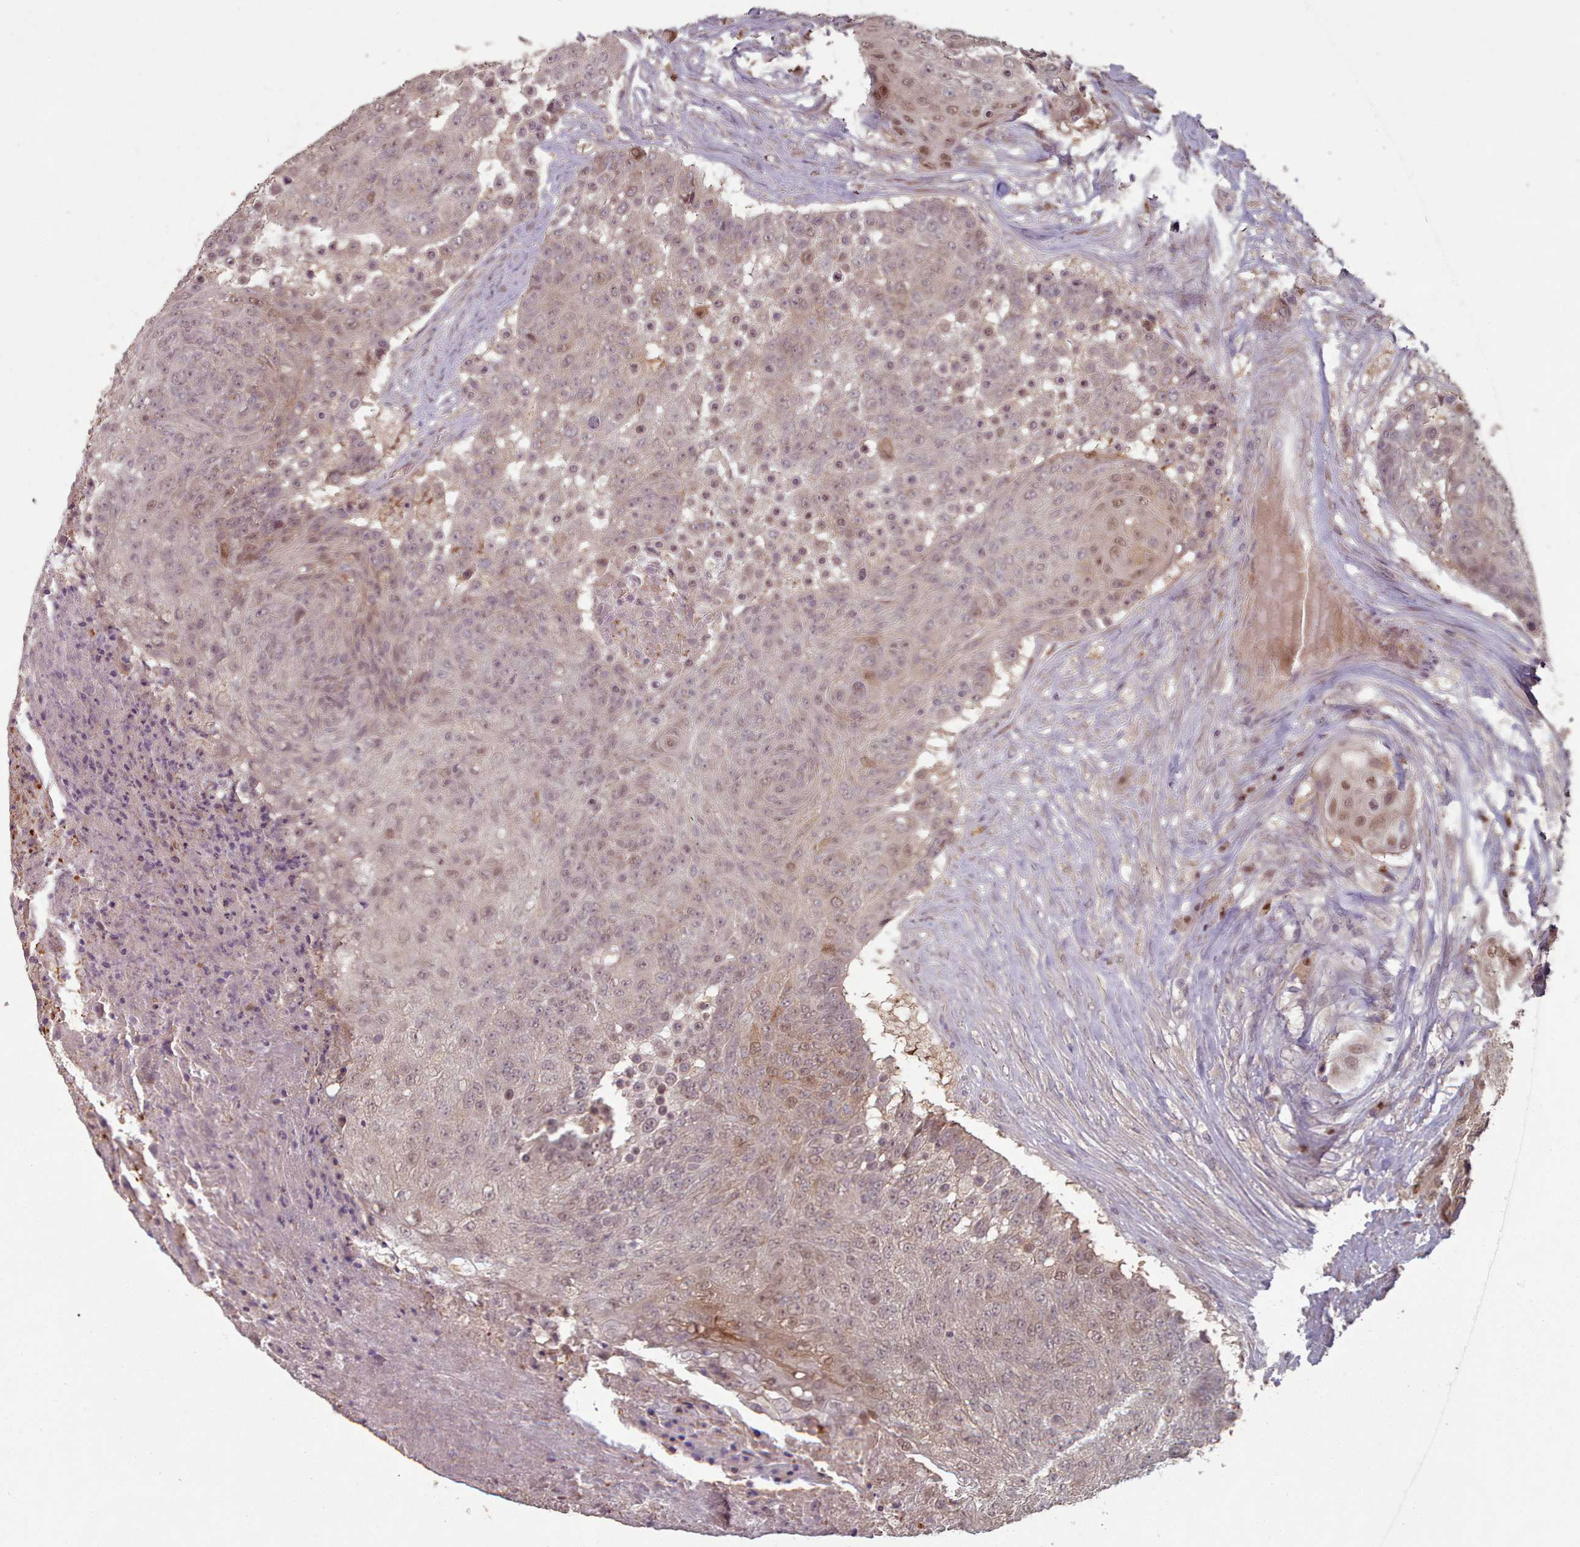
{"staining": {"intensity": "moderate", "quantity": "25%-75%", "location": "cytoplasmic/membranous,nuclear"}, "tissue": "urothelial cancer", "cell_type": "Tumor cells", "image_type": "cancer", "snomed": [{"axis": "morphology", "description": "Urothelial carcinoma, High grade"}, {"axis": "topography", "description": "Urinary bladder"}], "caption": "Immunohistochemical staining of human urothelial cancer shows moderate cytoplasmic/membranous and nuclear protein expression in approximately 25%-75% of tumor cells.", "gene": "ERCC6L", "patient": {"sex": "female", "age": 63}}